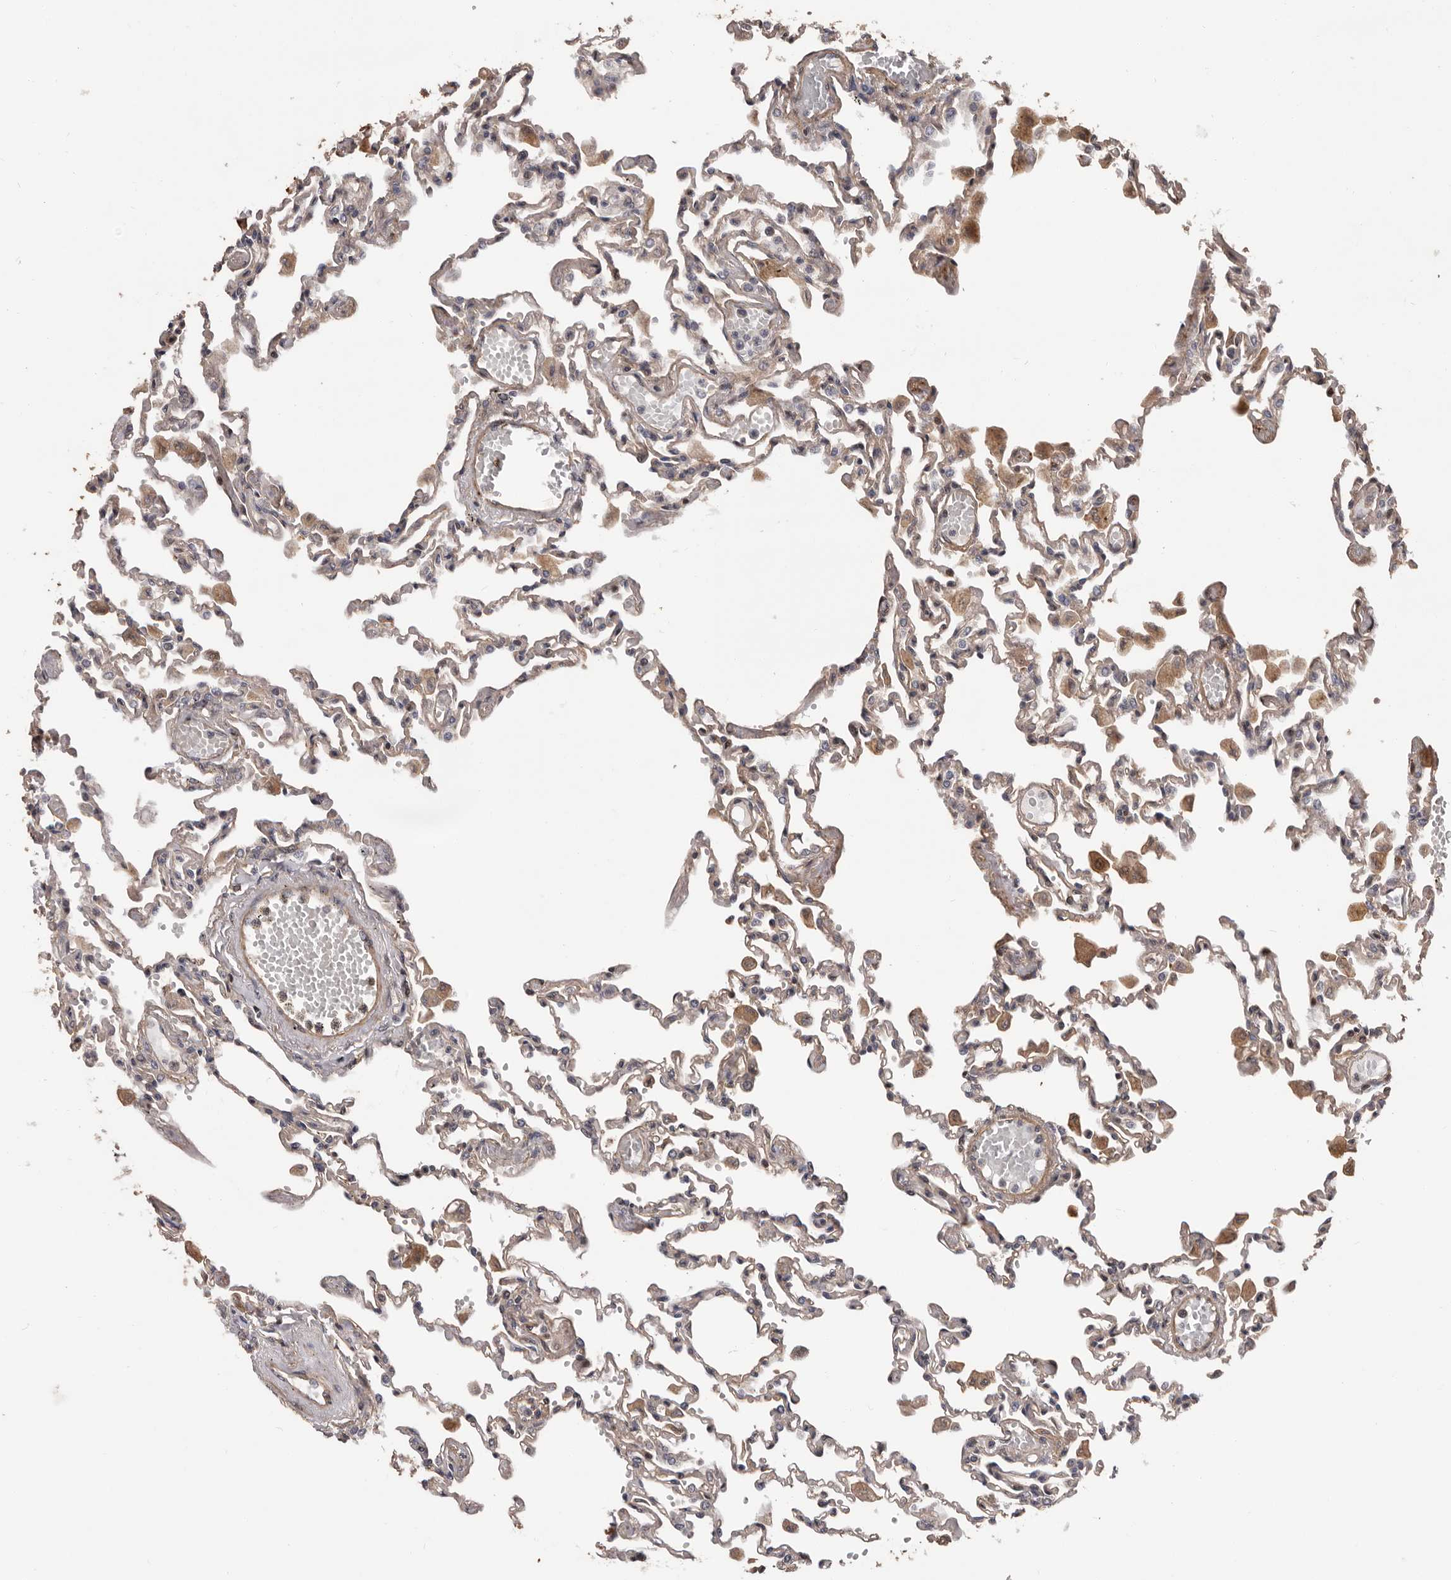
{"staining": {"intensity": "weak", "quantity": "25%-75%", "location": "cytoplasmic/membranous"}, "tissue": "lung", "cell_type": "Alveolar cells", "image_type": "normal", "snomed": [{"axis": "morphology", "description": "Normal tissue, NOS"}, {"axis": "topography", "description": "Bronchus"}, {"axis": "topography", "description": "Lung"}], "caption": "Benign lung was stained to show a protein in brown. There is low levels of weak cytoplasmic/membranous staining in approximately 25%-75% of alveolar cells.", "gene": "ADAMTS2", "patient": {"sex": "female", "age": 49}}